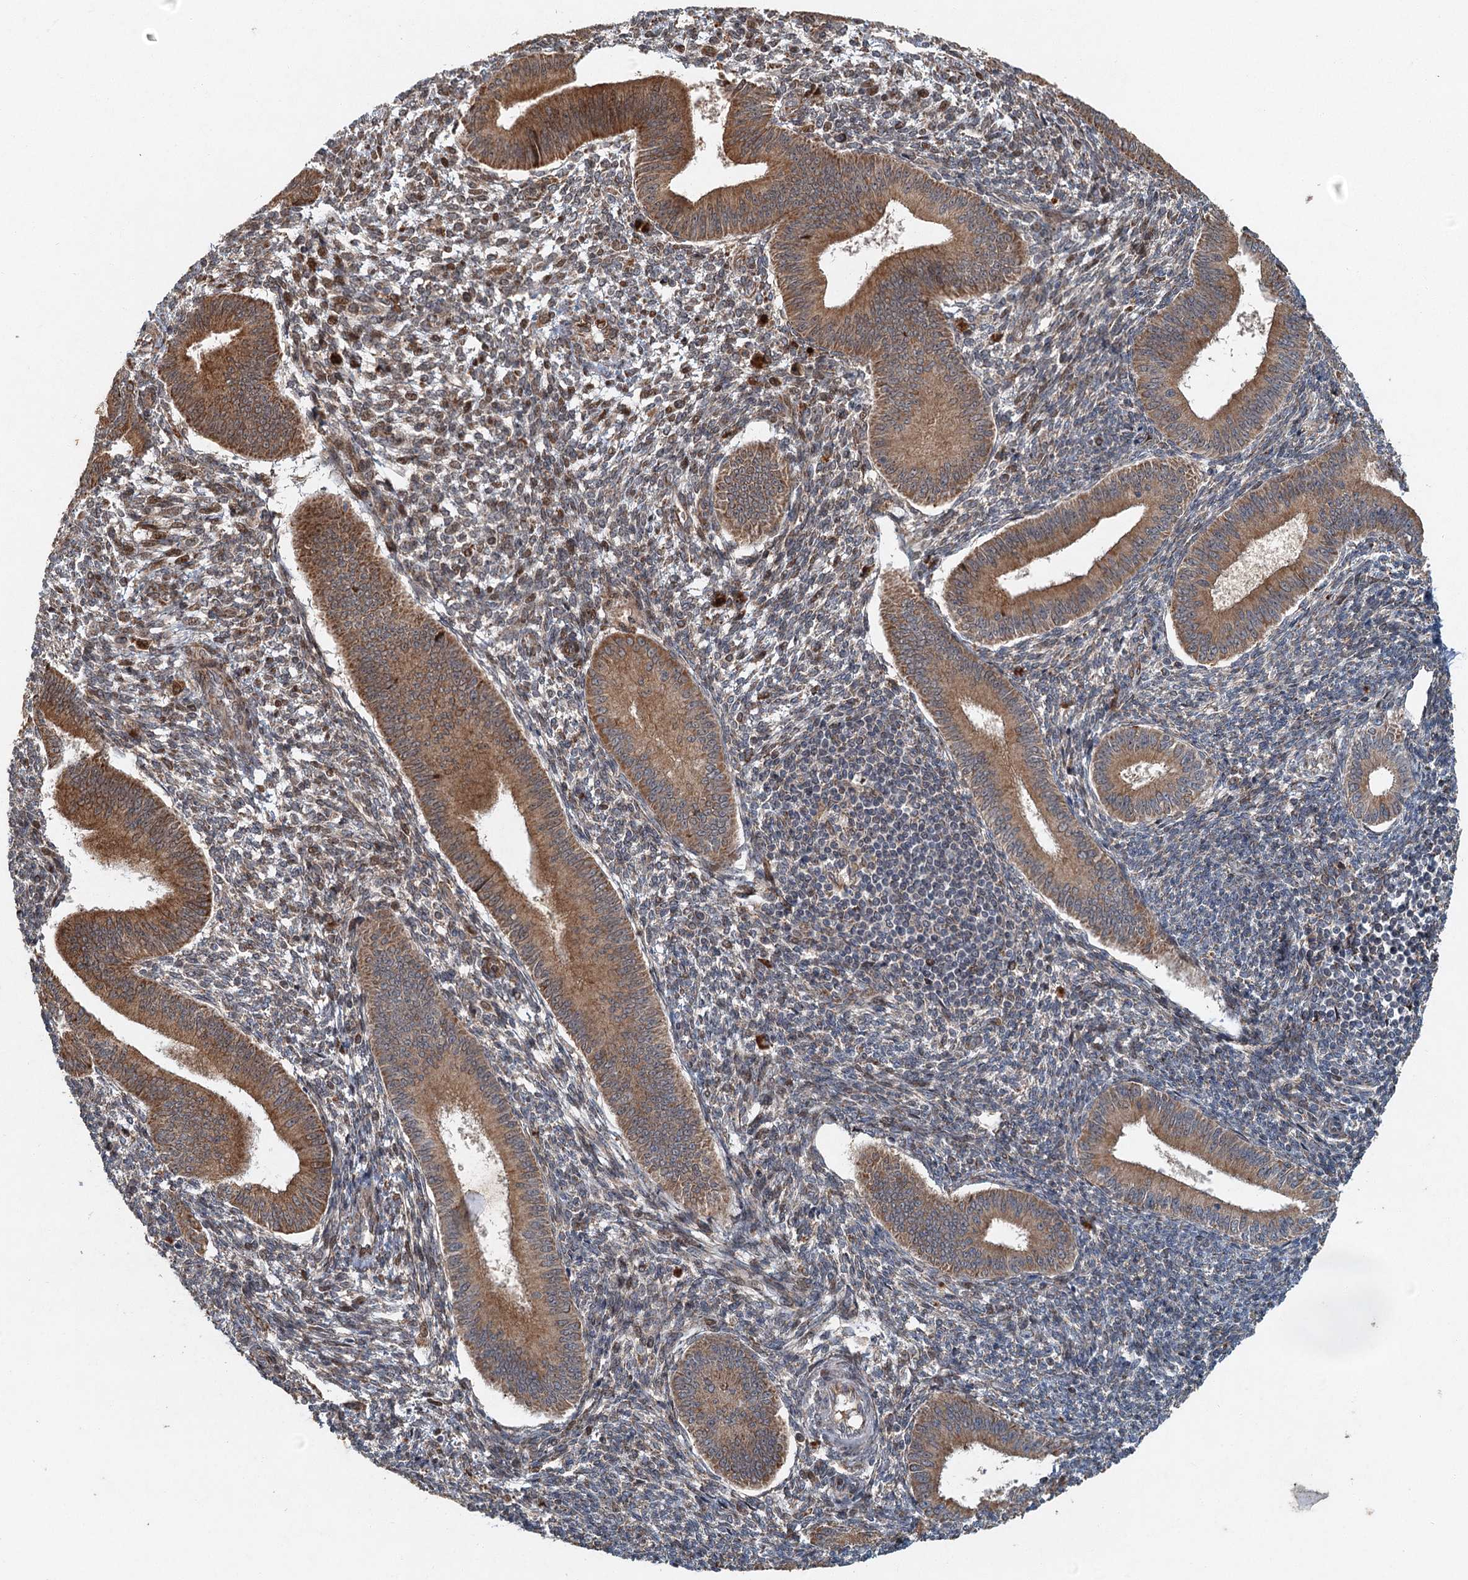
{"staining": {"intensity": "moderate", "quantity": "25%-75%", "location": "cytoplasmic/membranous"}, "tissue": "endometrium", "cell_type": "Cells in endometrial stroma", "image_type": "normal", "snomed": [{"axis": "morphology", "description": "Normal tissue, NOS"}, {"axis": "topography", "description": "Uterus"}, {"axis": "topography", "description": "Endometrium"}], "caption": "A high-resolution micrograph shows immunohistochemistry (IHC) staining of normal endometrium, which shows moderate cytoplasmic/membranous expression in about 25%-75% of cells in endometrial stroma.", "gene": "SRPX2", "patient": {"sex": "female", "age": 48}}